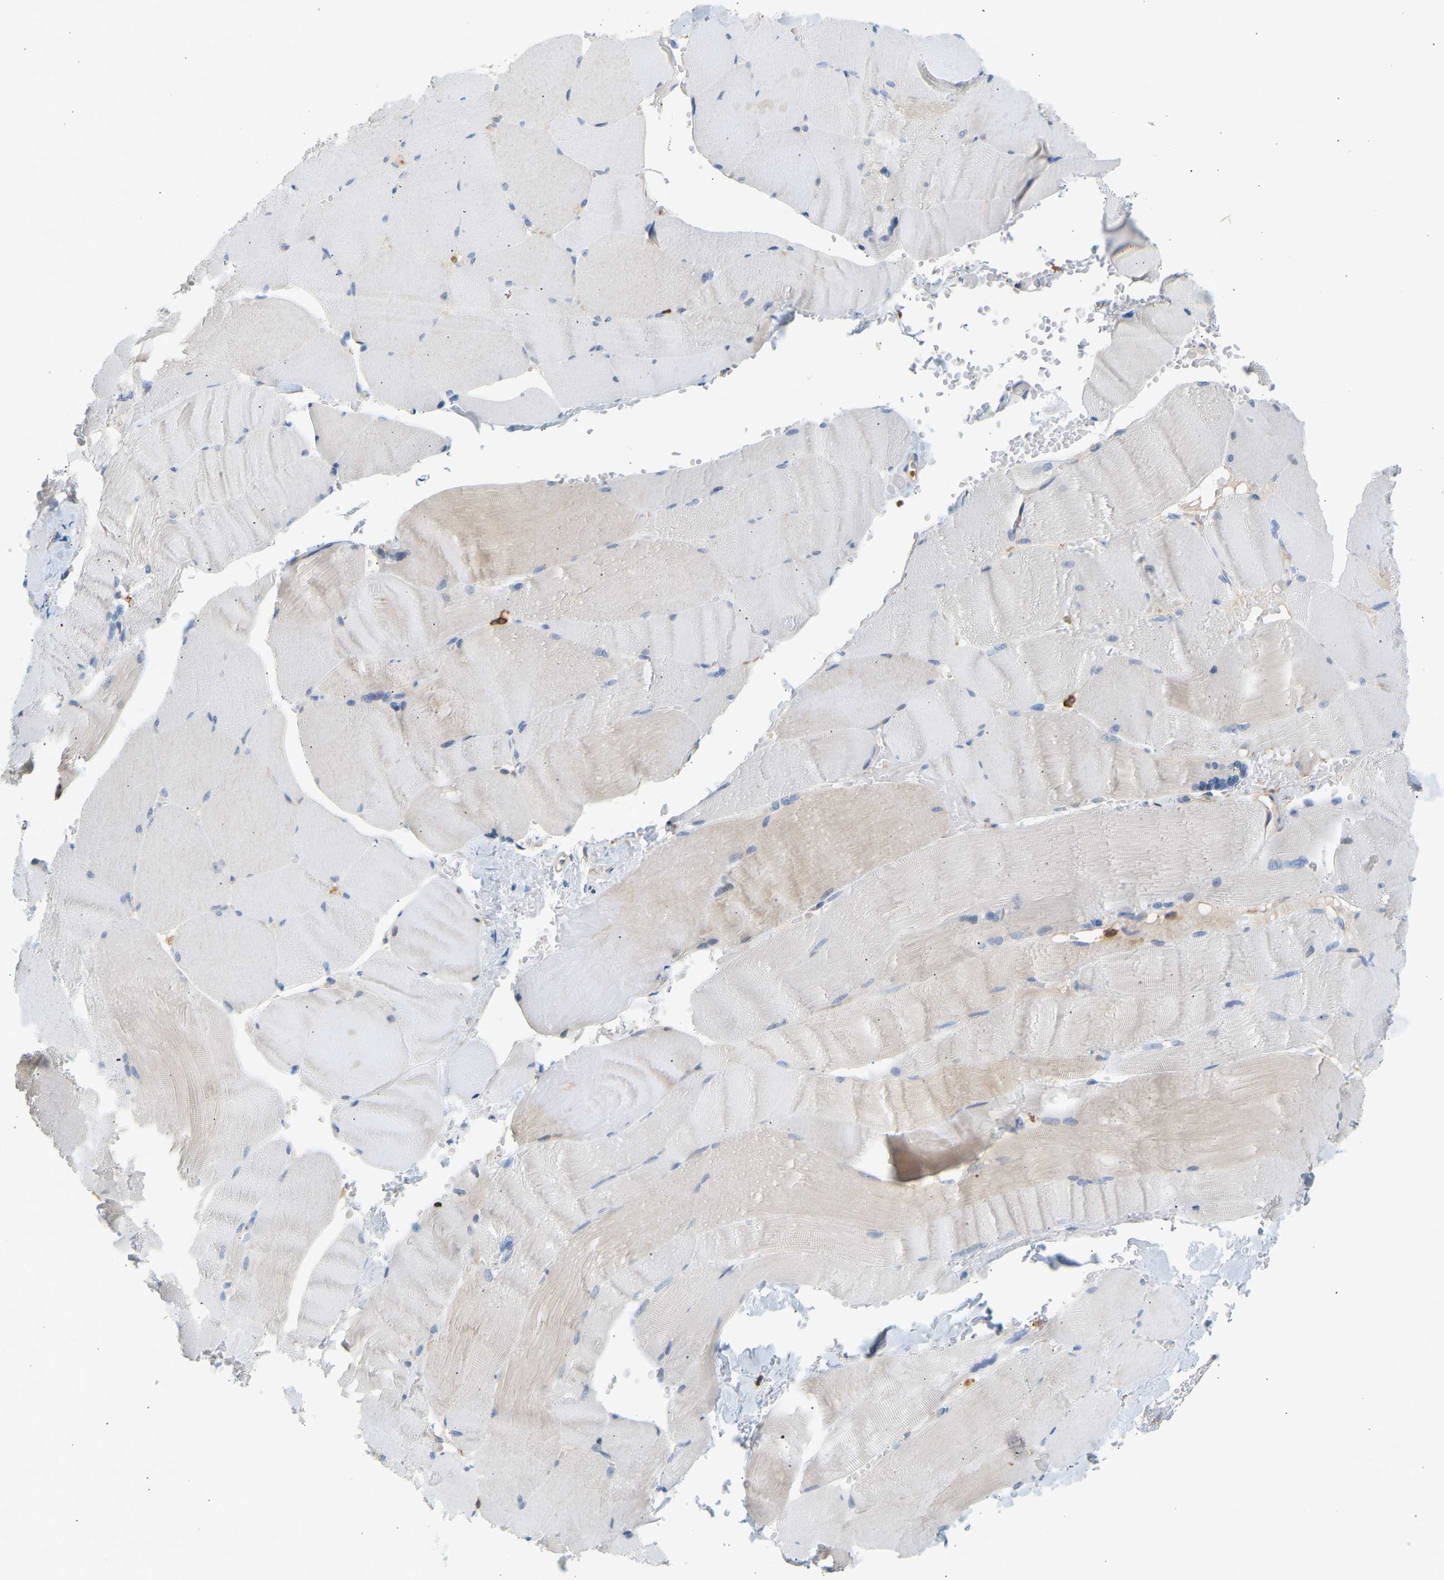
{"staining": {"intensity": "weak", "quantity": "<25%", "location": "cytoplasmic/membranous"}, "tissue": "skeletal muscle", "cell_type": "Myocytes", "image_type": "normal", "snomed": [{"axis": "morphology", "description": "Normal tissue, NOS"}, {"axis": "topography", "description": "Skin"}, {"axis": "topography", "description": "Skeletal muscle"}], "caption": "Skeletal muscle stained for a protein using immunohistochemistry reveals no expression myocytes.", "gene": "FNBP1", "patient": {"sex": "male", "age": 83}}